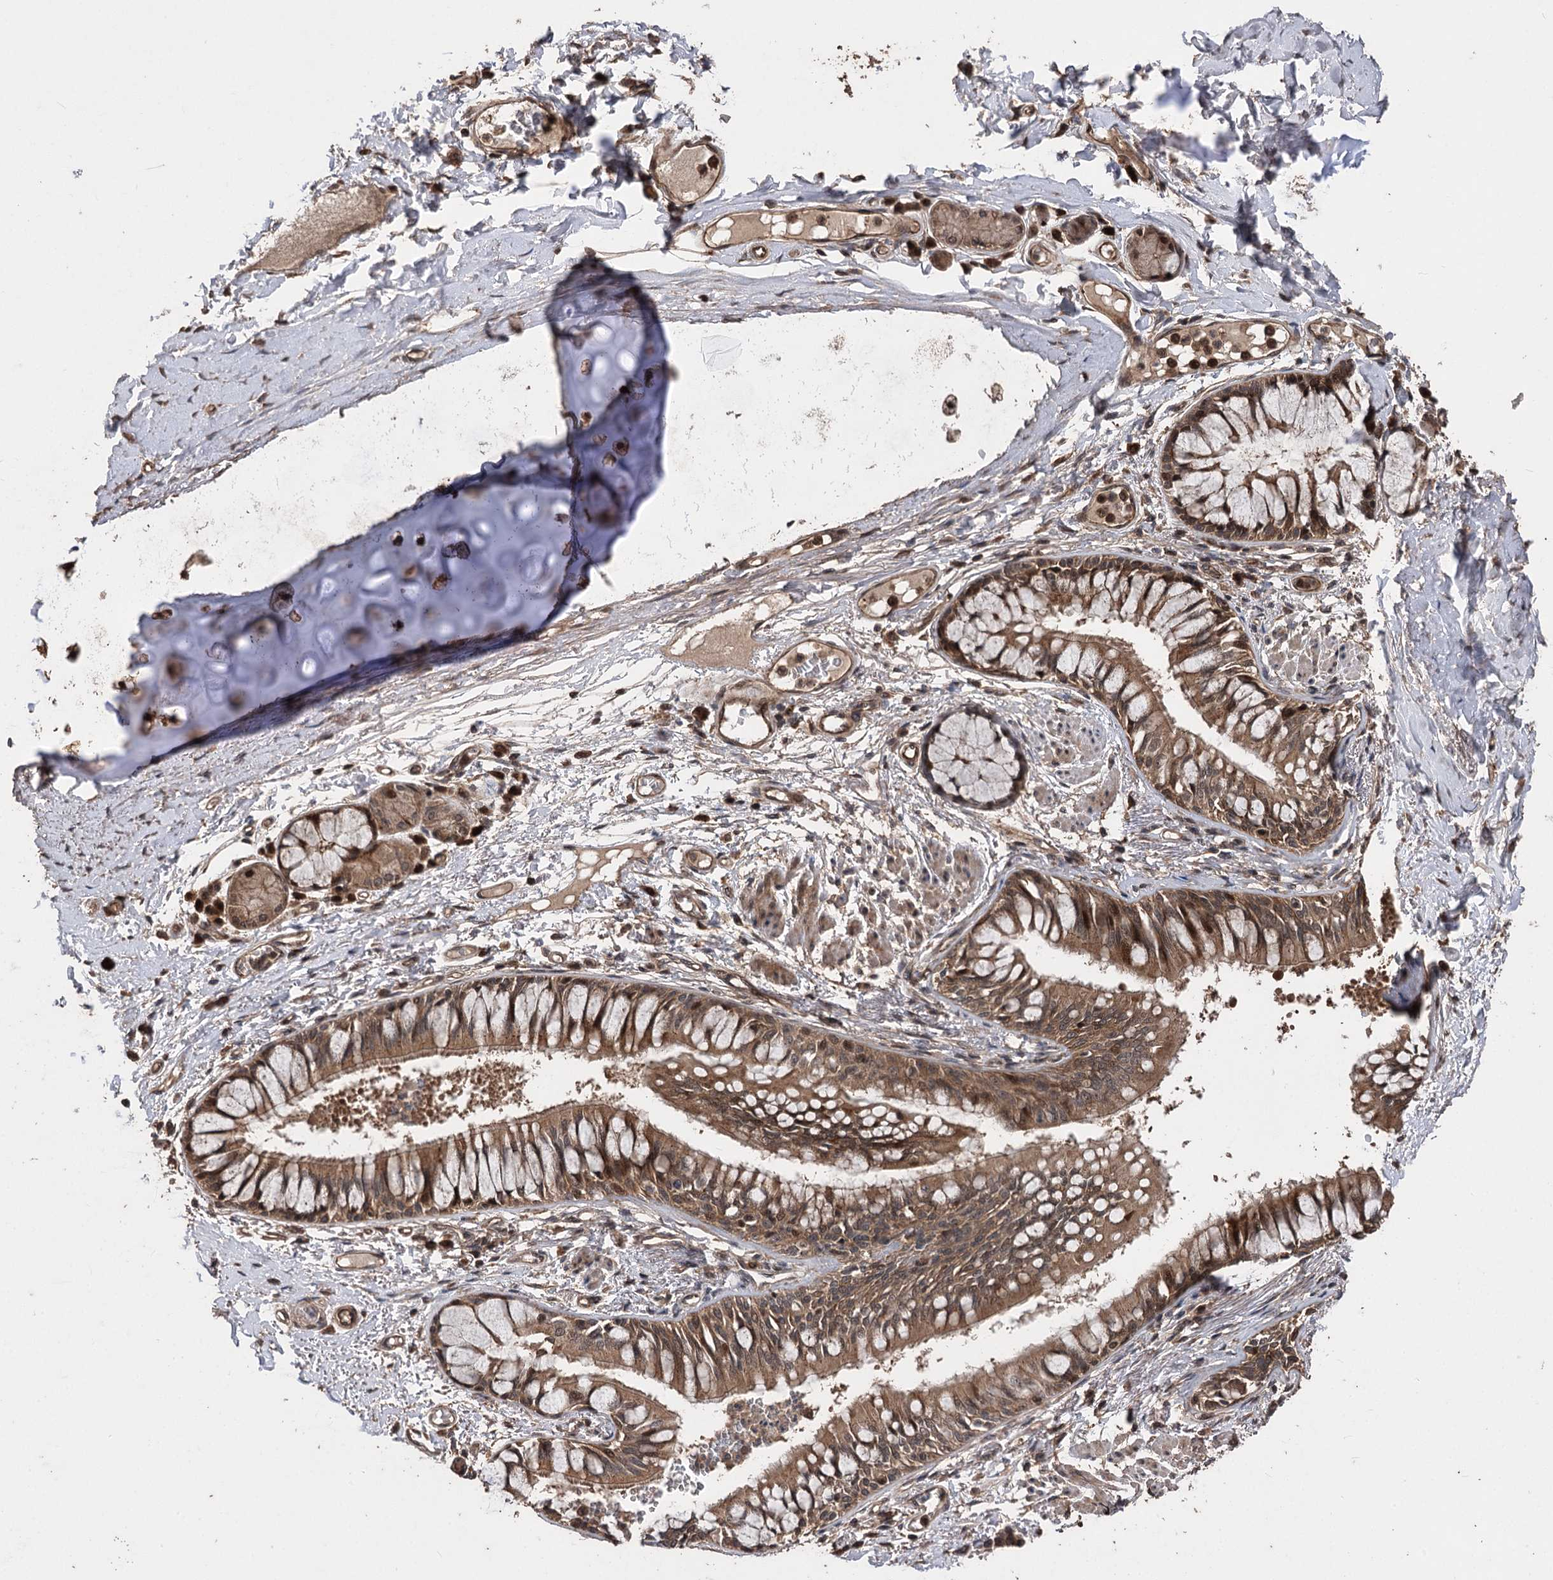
{"staining": {"intensity": "moderate", "quantity": ">75%", "location": "cytoplasmic/membranous"}, "tissue": "adipose tissue", "cell_type": "Adipocytes", "image_type": "normal", "snomed": [{"axis": "morphology", "description": "Normal tissue, NOS"}, {"axis": "topography", "description": "Cartilage tissue"}, {"axis": "topography", "description": "Bronchus"}, {"axis": "topography", "description": "Lung"}, {"axis": "topography", "description": "Peripheral nerve tissue"}], "caption": "Approximately >75% of adipocytes in normal human adipose tissue demonstrate moderate cytoplasmic/membranous protein positivity as visualized by brown immunohistochemical staining.", "gene": "RASSF3", "patient": {"sex": "female", "age": 49}}